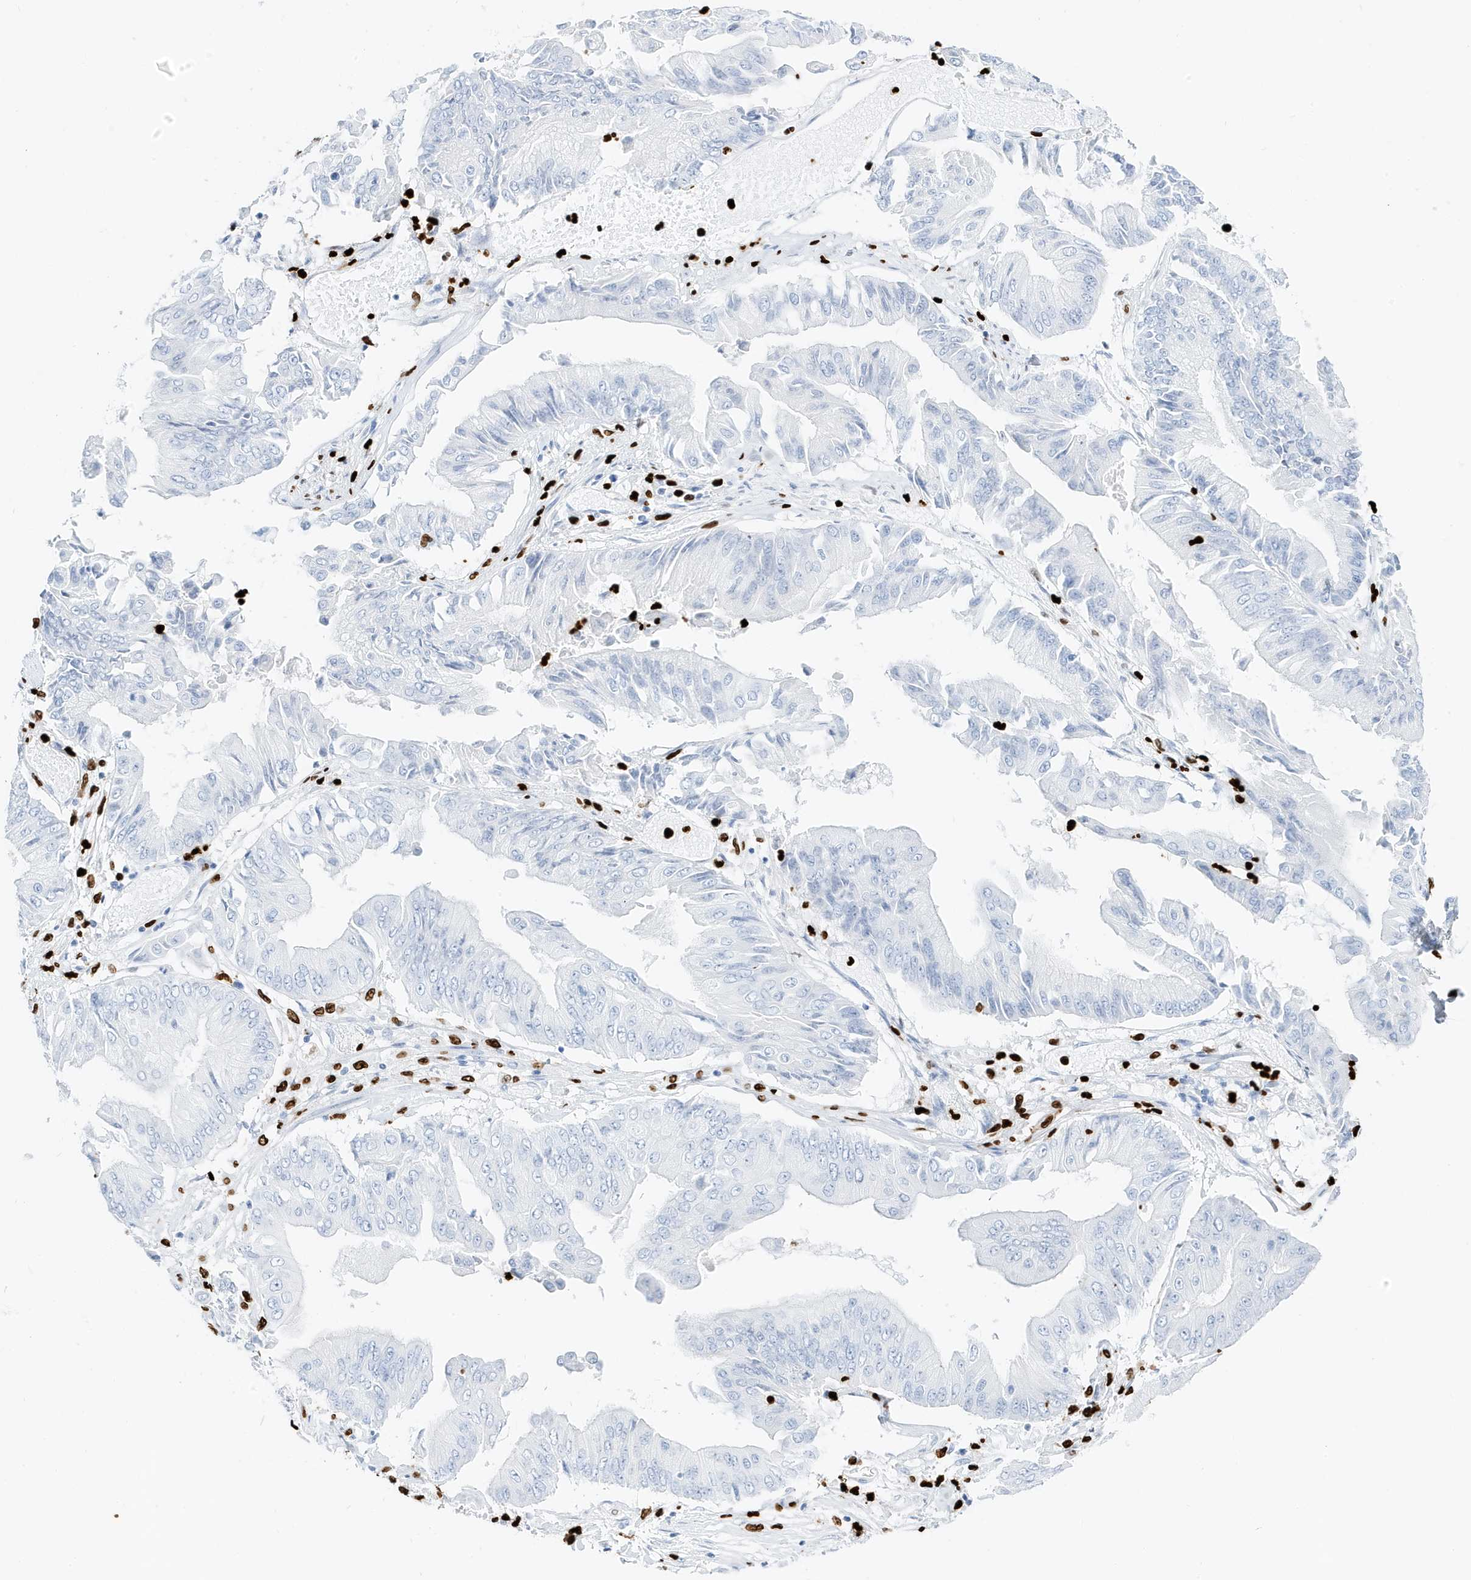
{"staining": {"intensity": "negative", "quantity": "none", "location": "none"}, "tissue": "pancreatic cancer", "cell_type": "Tumor cells", "image_type": "cancer", "snomed": [{"axis": "morphology", "description": "Adenocarcinoma, NOS"}, {"axis": "topography", "description": "Pancreas"}], "caption": "Pancreatic cancer (adenocarcinoma) was stained to show a protein in brown. There is no significant positivity in tumor cells.", "gene": "MNDA", "patient": {"sex": "female", "age": 77}}